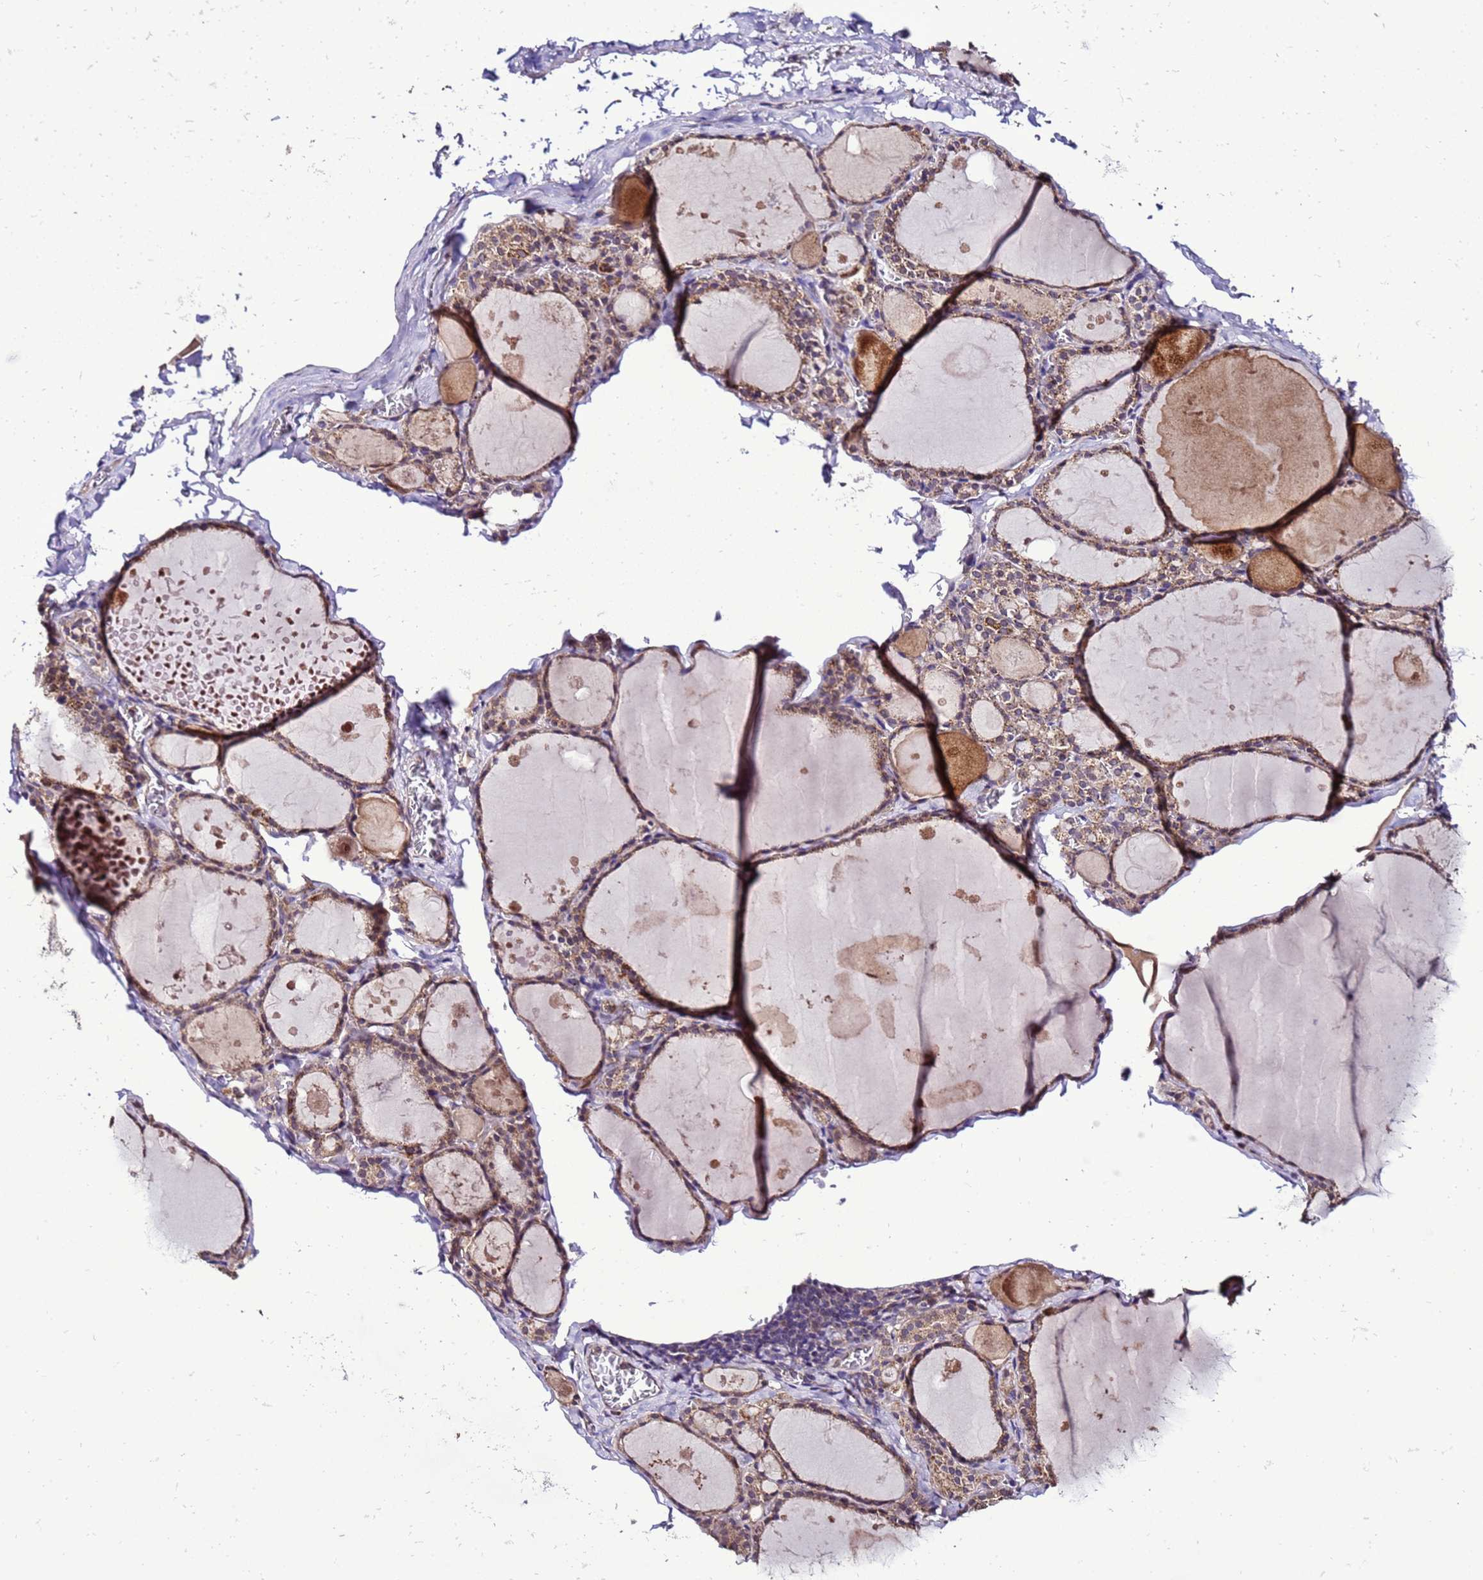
{"staining": {"intensity": "moderate", "quantity": ">75%", "location": "cytoplasmic/membranous"}, "tissue": "thyroid gland", "cell_type": "Glandular cells", "image_type": "normal", "snomed": [{"axis": "morphology", "description": "Normal tissue, NOS"}, {"axis": "topography", "description": "Thyroid gland"}], "caption": "Protein expression analysis of unremarkable thyroid gland exhibits moderate cytoplasmic/membranous staining in approximately >75% of glandular cells.", "gene": "ZNF329", "patient": {"sex": "male", "age": 56}}